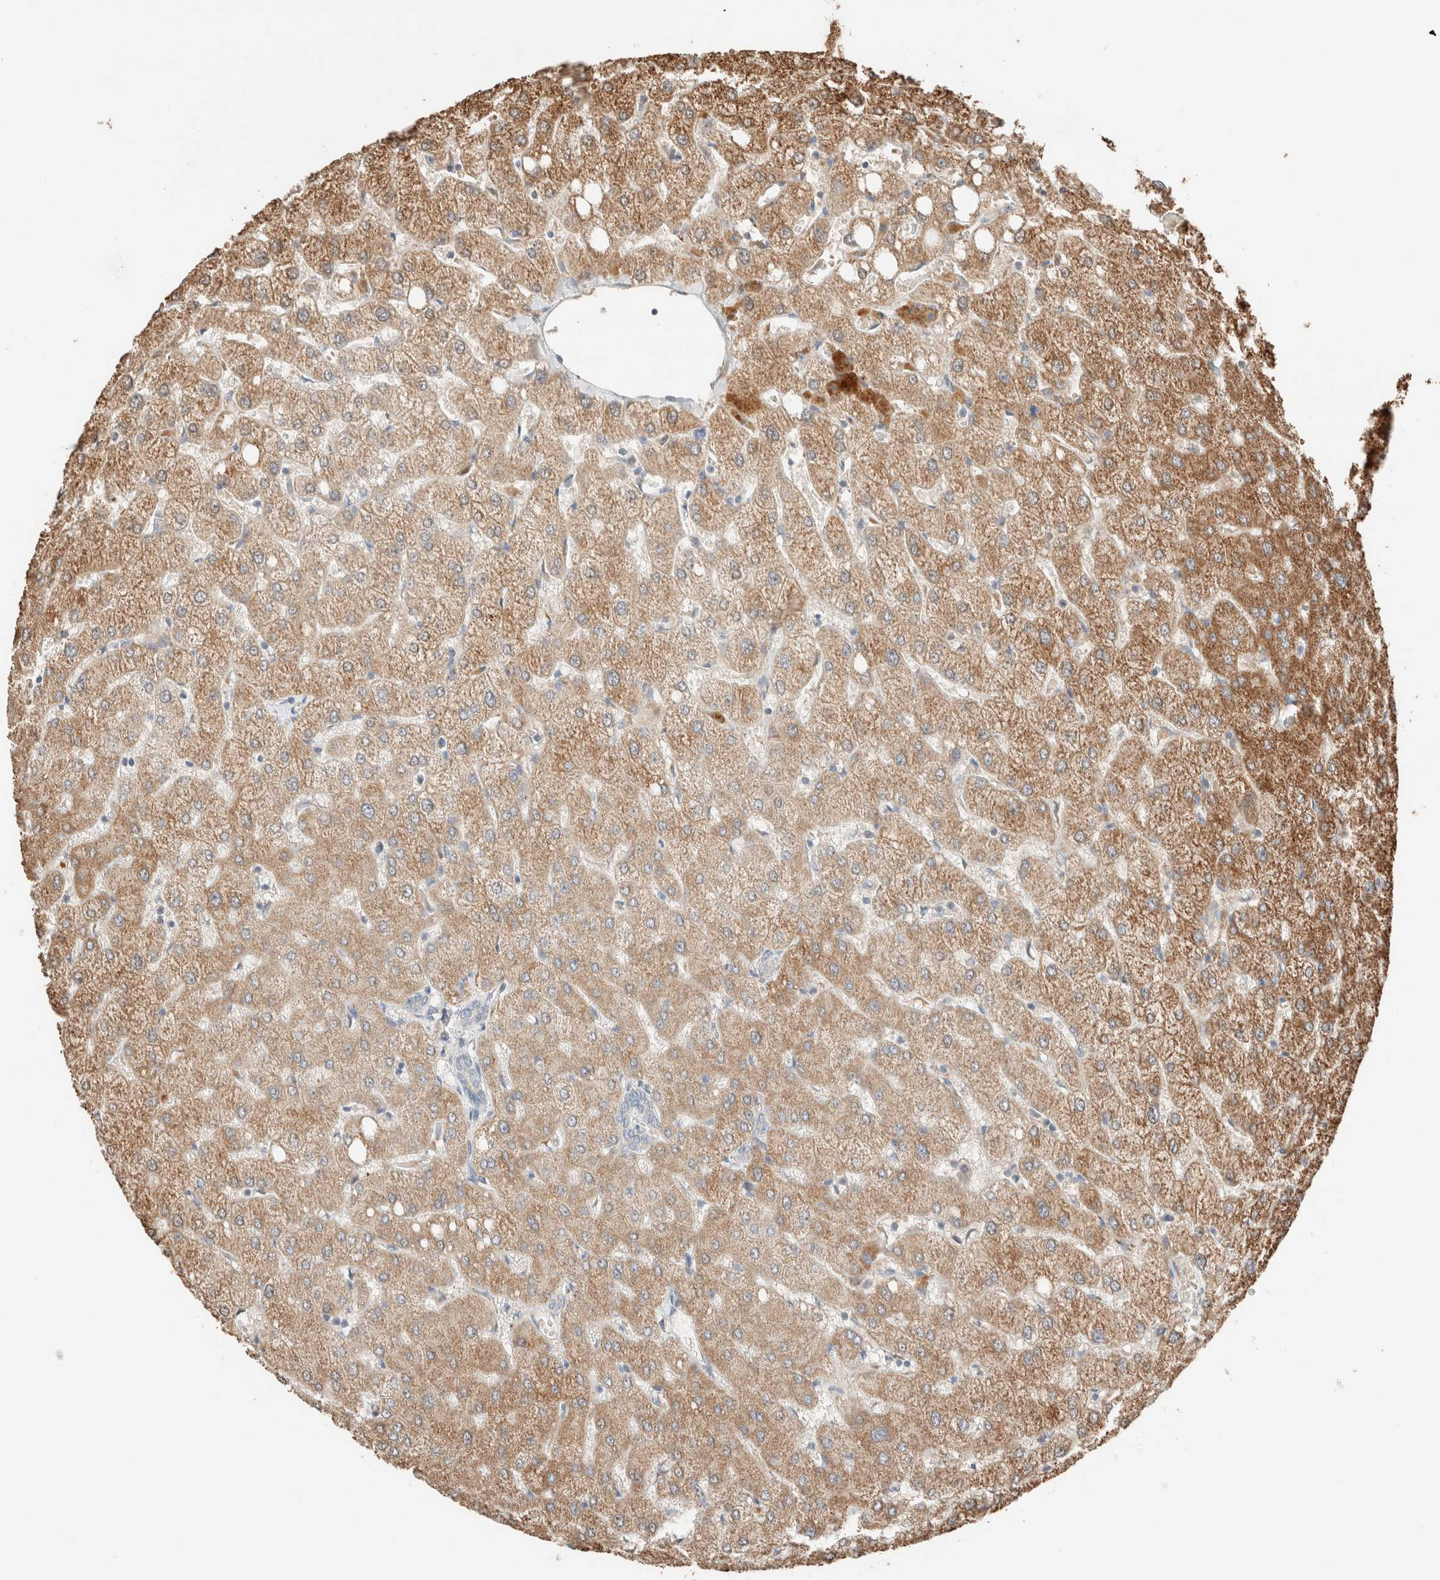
{"staining": {"intensity": "negative", "quantity": "none", "location": "none"}, "tissue": "liver", "cell_type": "Cholangiocytes", "image_type": "normal", "snomed": [{"axis": "morphology", "description": "Normal tissue, NOS"}, {"axis": "topography", "description": "Liver"}], "caption": "There is no significant expression in cholangiocytes of liver.", "gene": "TUBD1", "patient": {"sex": "female", "age": 54}}